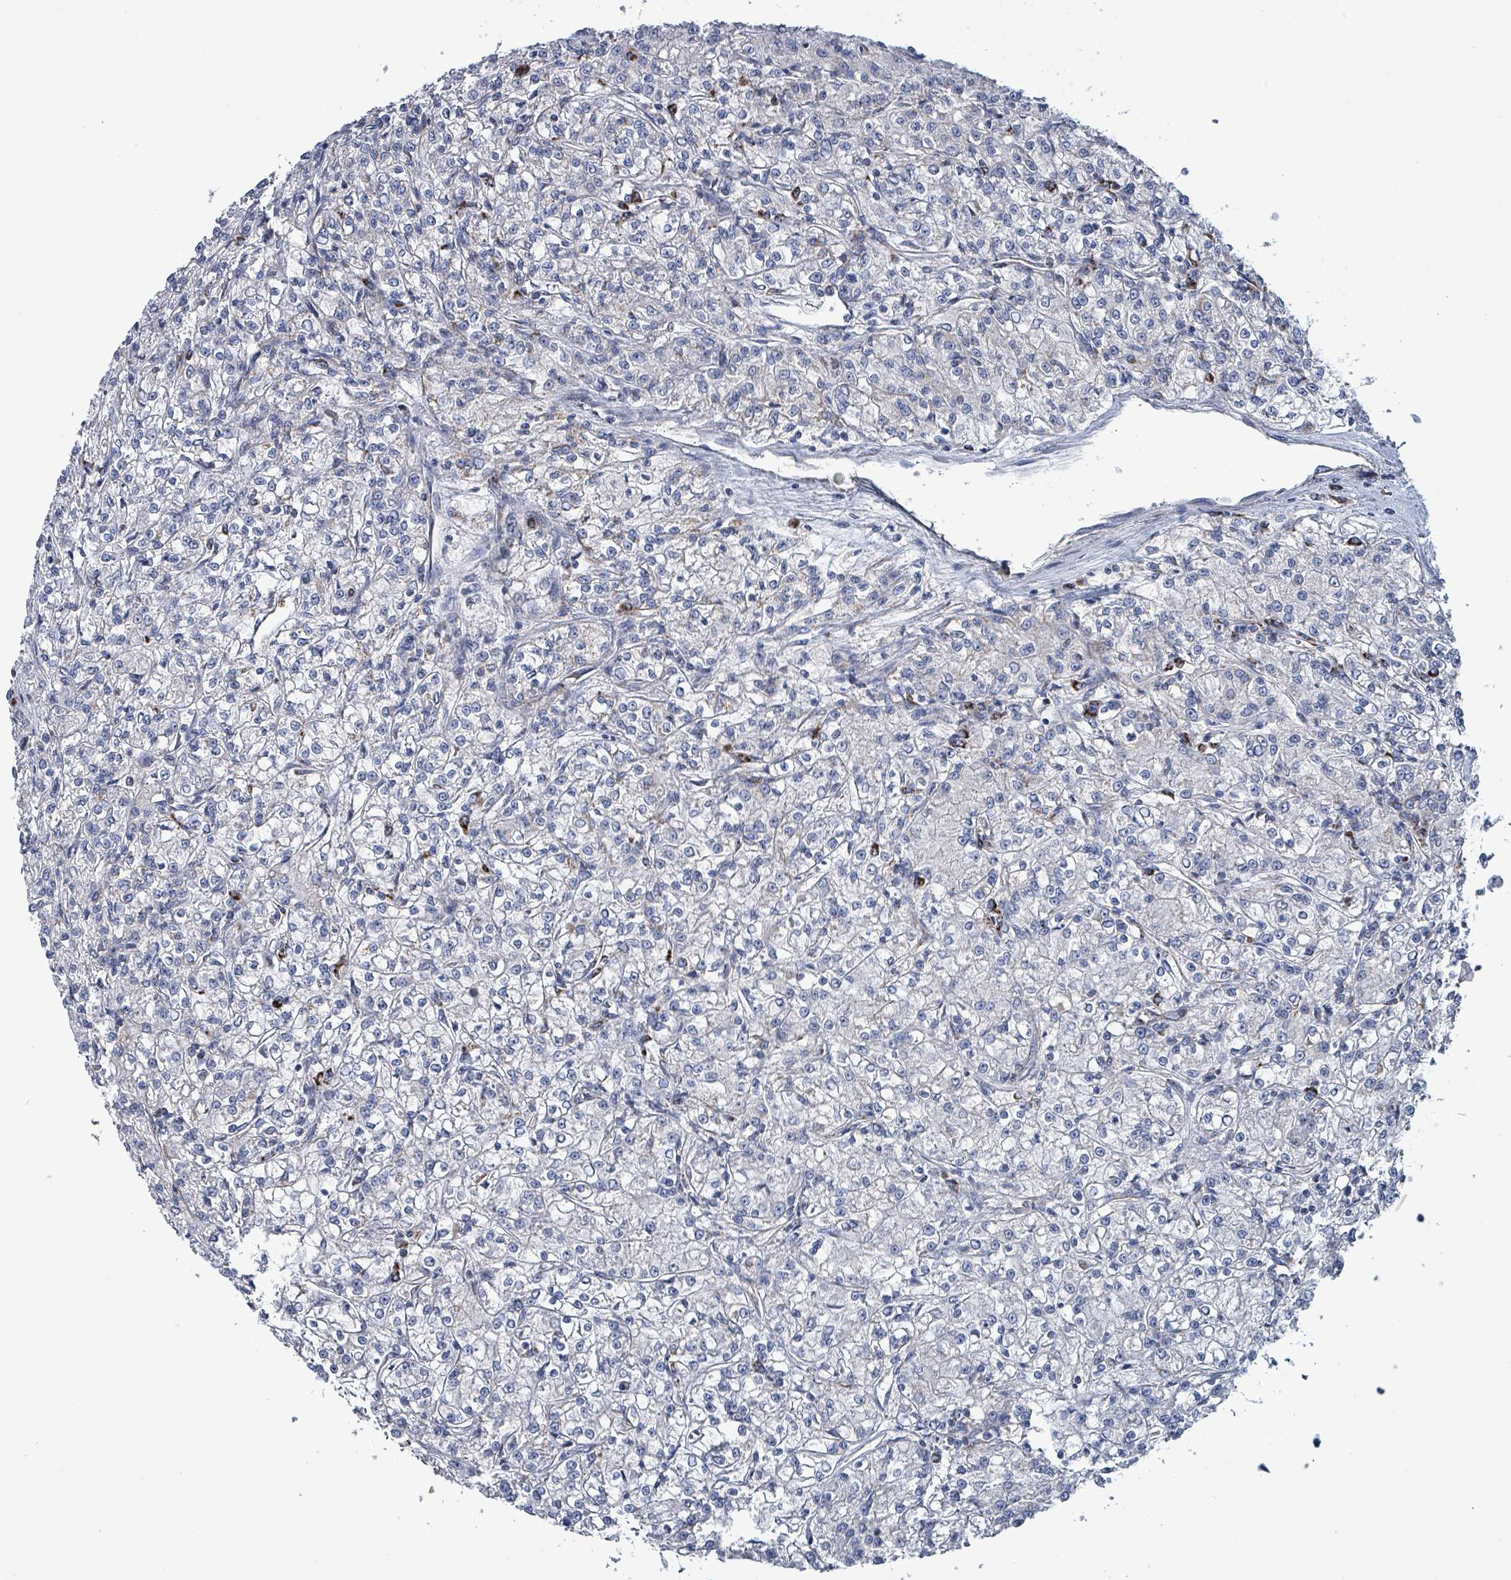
{"staining": {"intensity": "negative", "quantity": "none", "location": "none"}, "tissue": "renal cancer", "cell_type": "Tumor cells", "image_type": "cancer", "snomed": [{"axis": "morphology", "description": "Adenocarcinoma, NOS"}, {"axis": "topography", "description": "Kidney"}], "caption": "Immunohistochemistry (IHC) of adenocarcinoma (renal) displays no staining in tumor cells.", "gene": "IDH3B", "patient": {"sex": "female", "age": 59}}